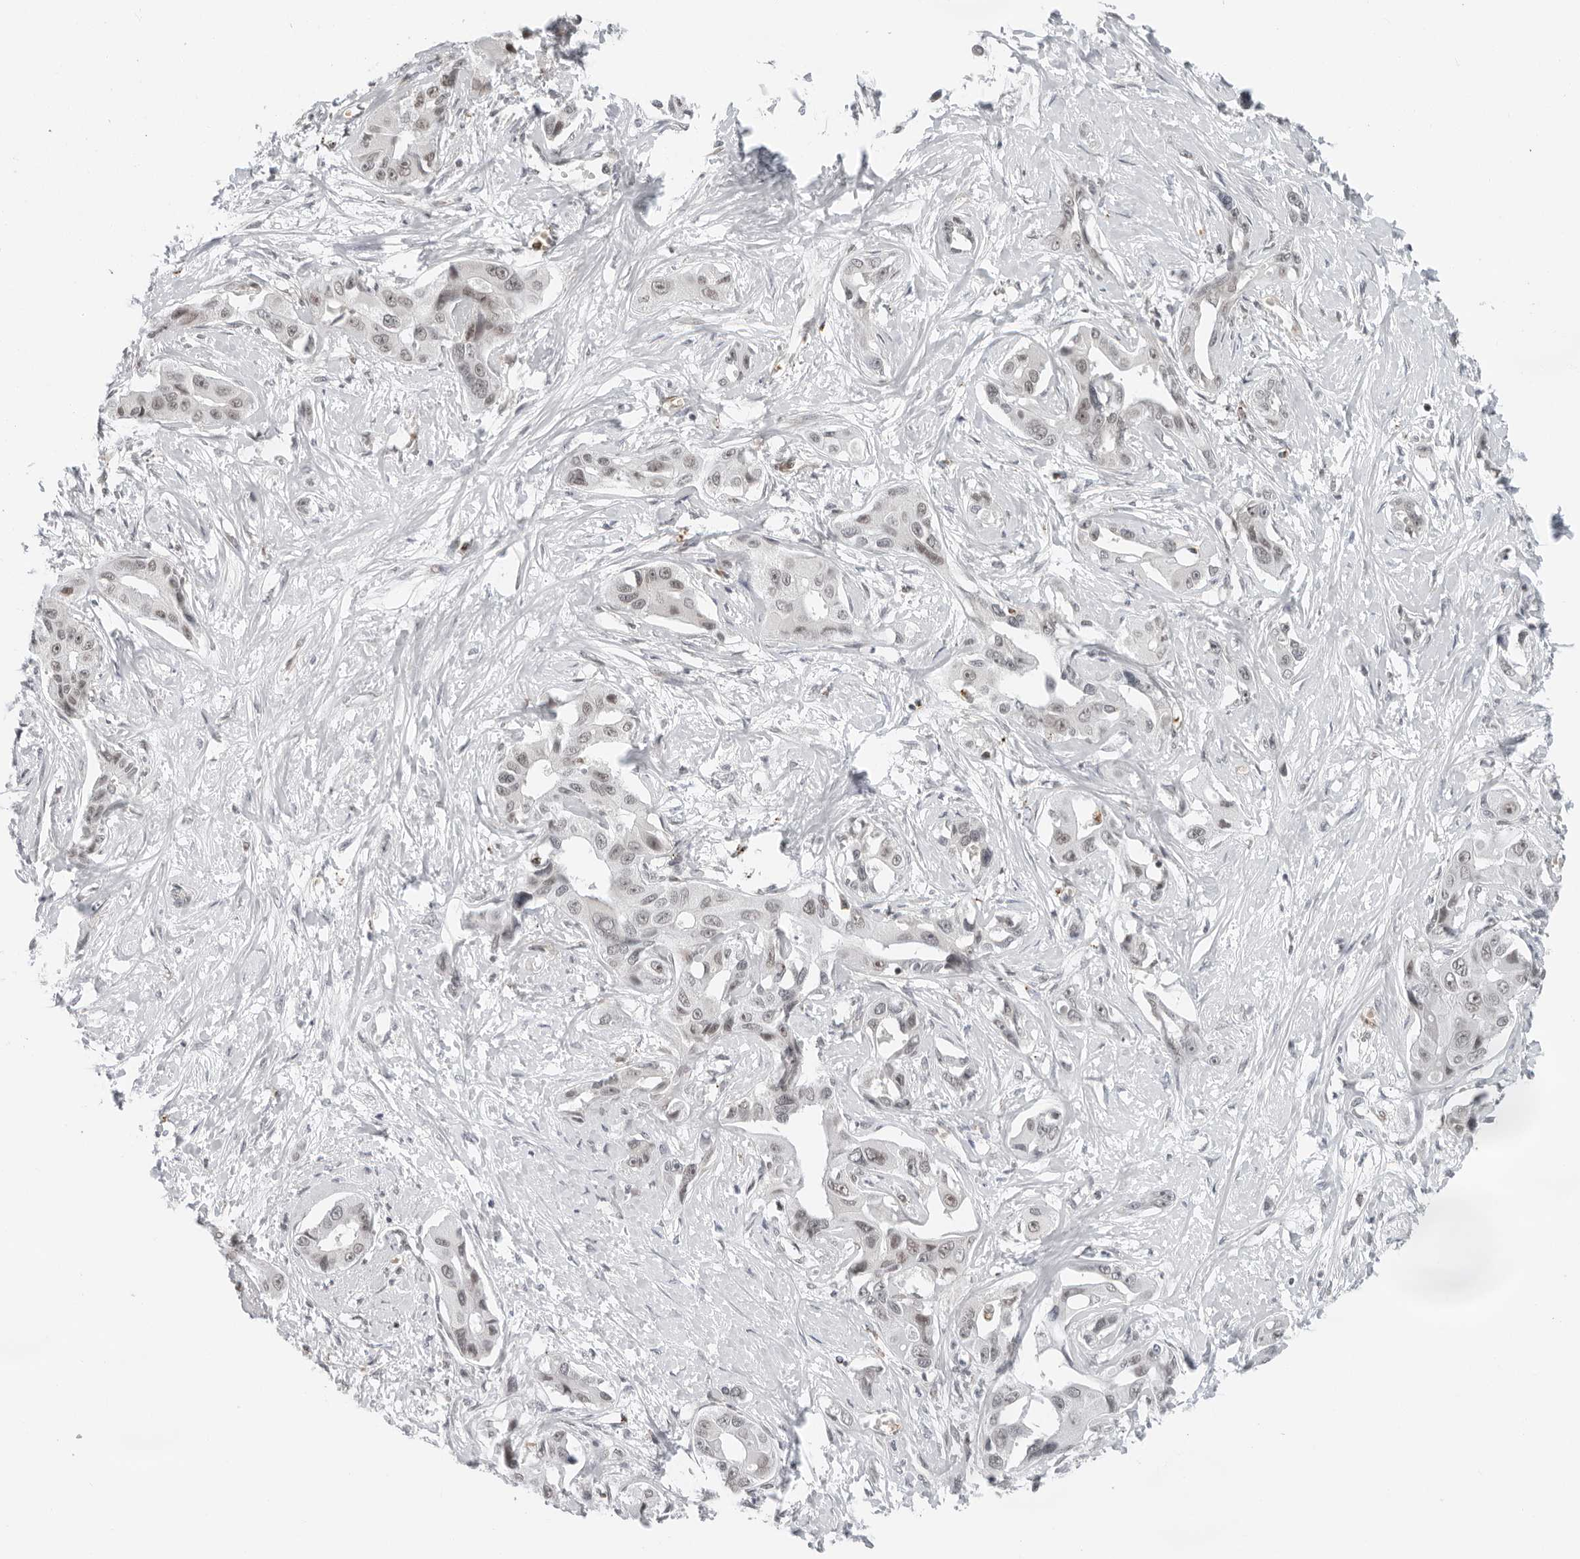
{"staining": {"intensity": "weak", "quantity": "<25%", "location": "nuclear"}, "tissue": "liver cancer", "cell_type": "Tumor cells", "image_type": "cancer", "snomed": [{"axis": "morphology", "description": "Cholangiocarcinoma"}, {"axis": "topography", "description": "Liver"}], "caption": "This is a image of IHC staining of liver cancer, which shows no expression in tumor cells.", "gene": "TOX4", "patient": {"sex": "male", "age": 59}}